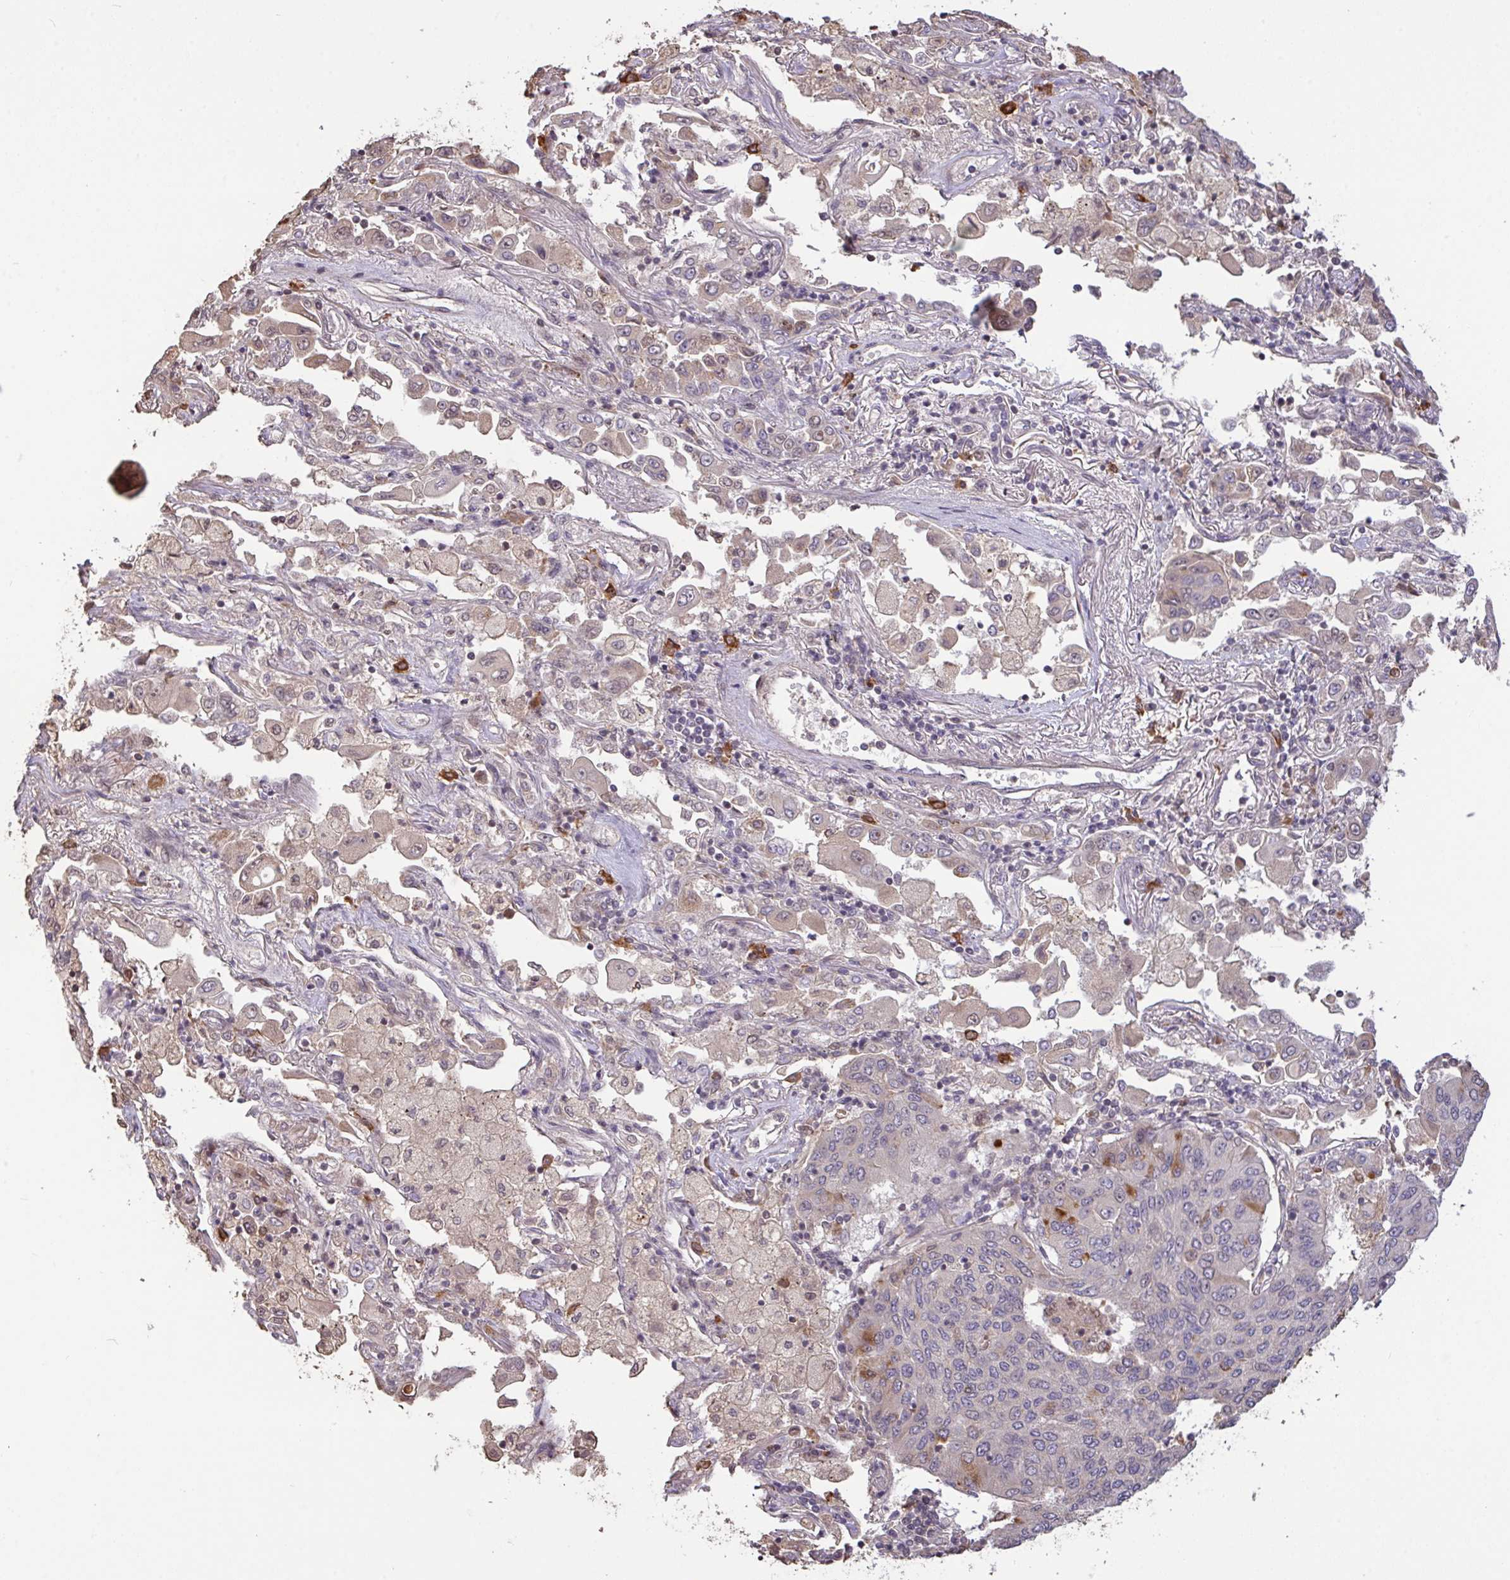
{"staining": {"intensity": "weak", "quantity": "<25%", "location": "cytoplasmic/membranous,nuclear"}, "tissue": "lung cancer", "cell_type": "Tumor cells", "image_type": "cancer", "snomed": [{"axis": "morphology", "description": "Squamous cell carcinoma, NOS"}, {"axis": "topography", "description": "Lung"}], "caption": "Lung squamous cell carcinoma was stained to show a protein in brown. There is no significant staining in tumor cells. (Brightfield microscopy of DAB (3,3'-diaminobenzidine) immunohistochemistry at high magnification).", "gene": "FCER1A", "patient": {"sex": "male", "age": 74}}